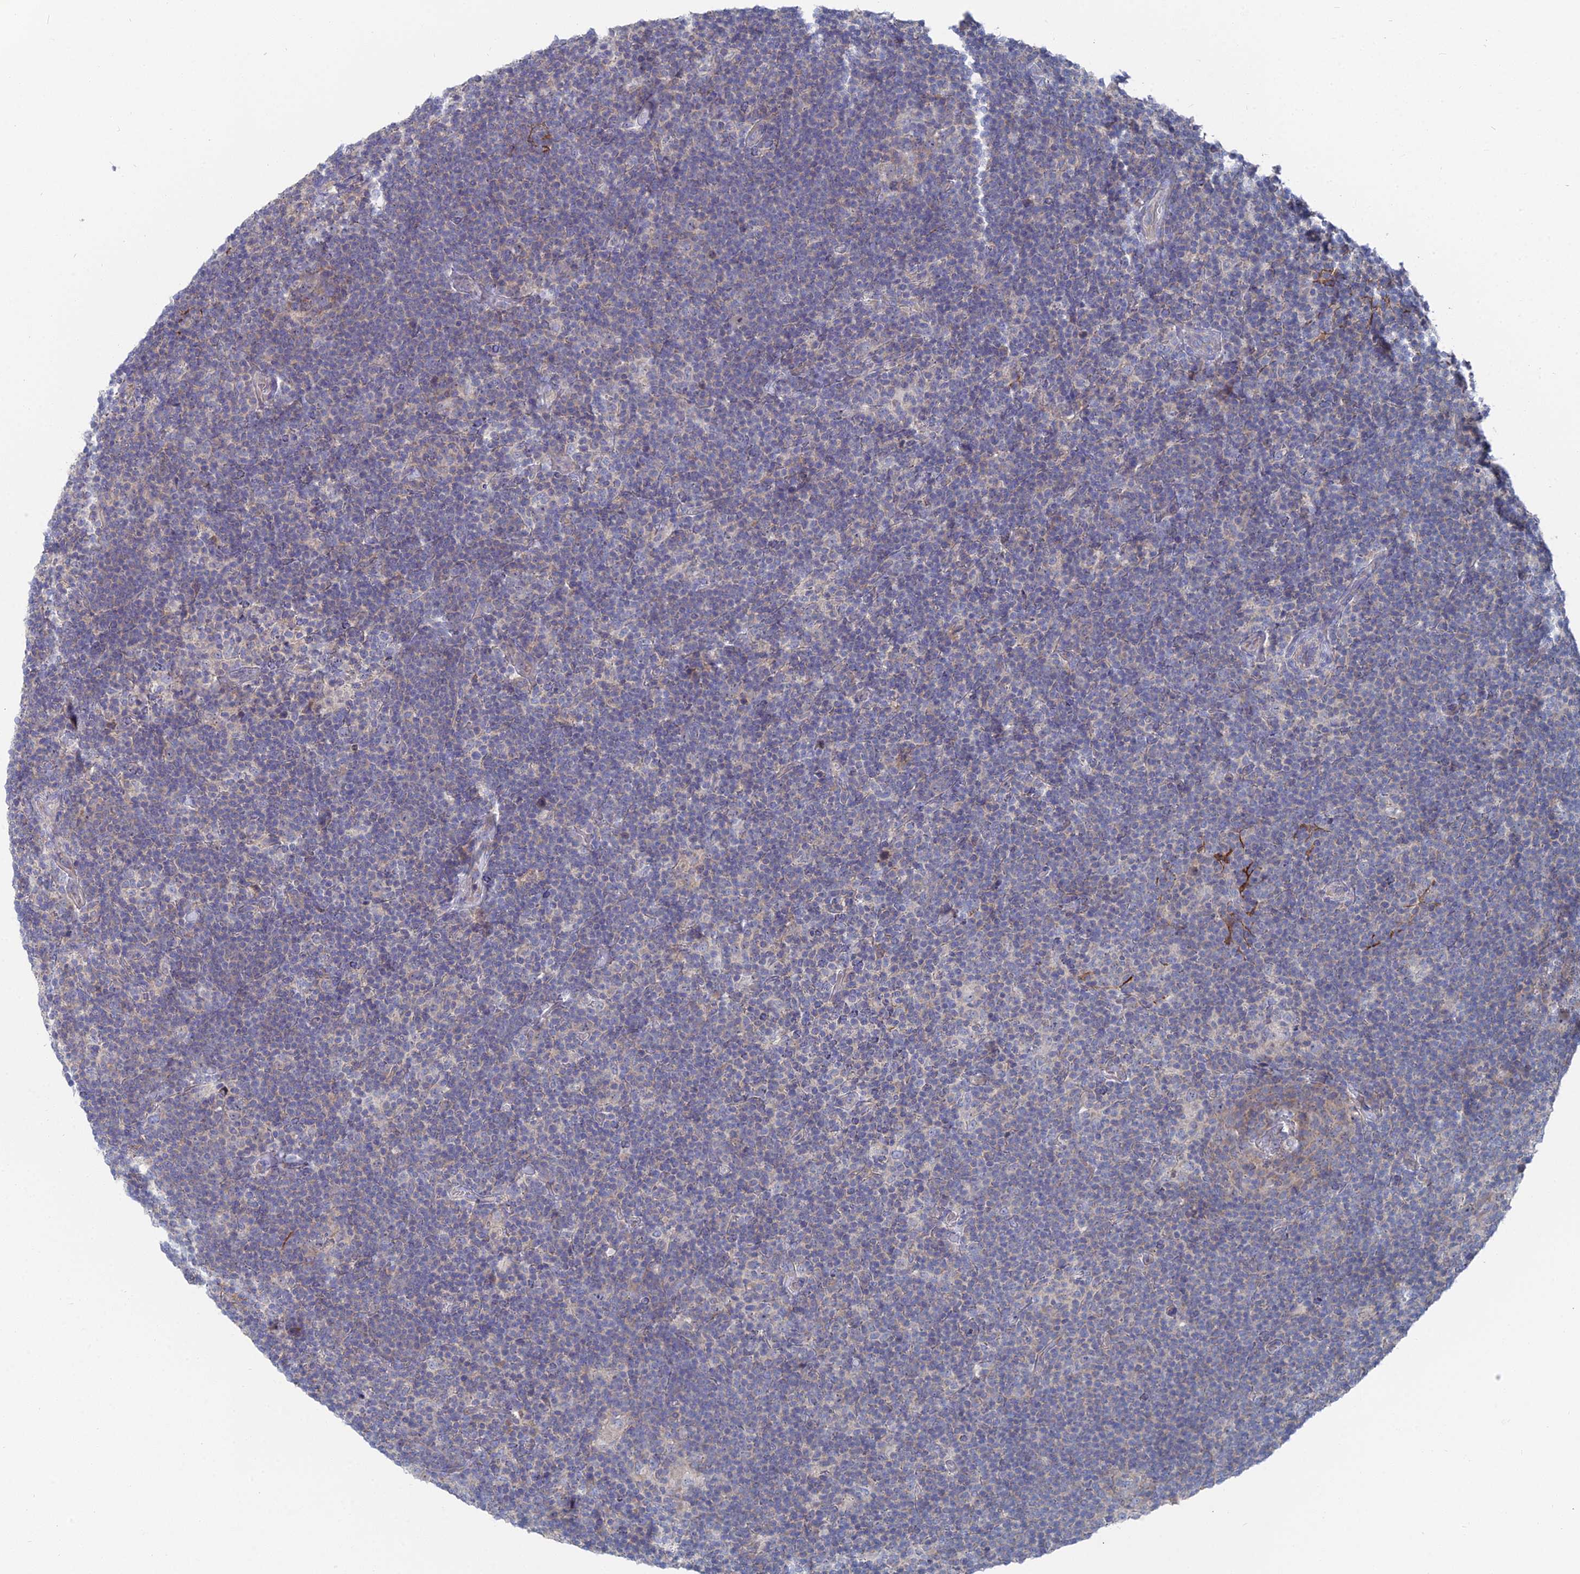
{"staining": {"intensity": "negative", "quantity": "none", "location": "none"}, "tissue": "lymphoma", "cell_type": "Tumor cells", "image_type": "cancer", "snomed": [{"axis": "morphology", "description": "Hodgkin's disease, NOS"}, {"axis": "topography", "description": "Lymph node"}], "caption": "DAB immunohistochemical staining of Hodgkin's disease shows no significant positivity in tumor cells.", "gene": "CCDC149", "patient": {"sex": "female", "age": 57}}